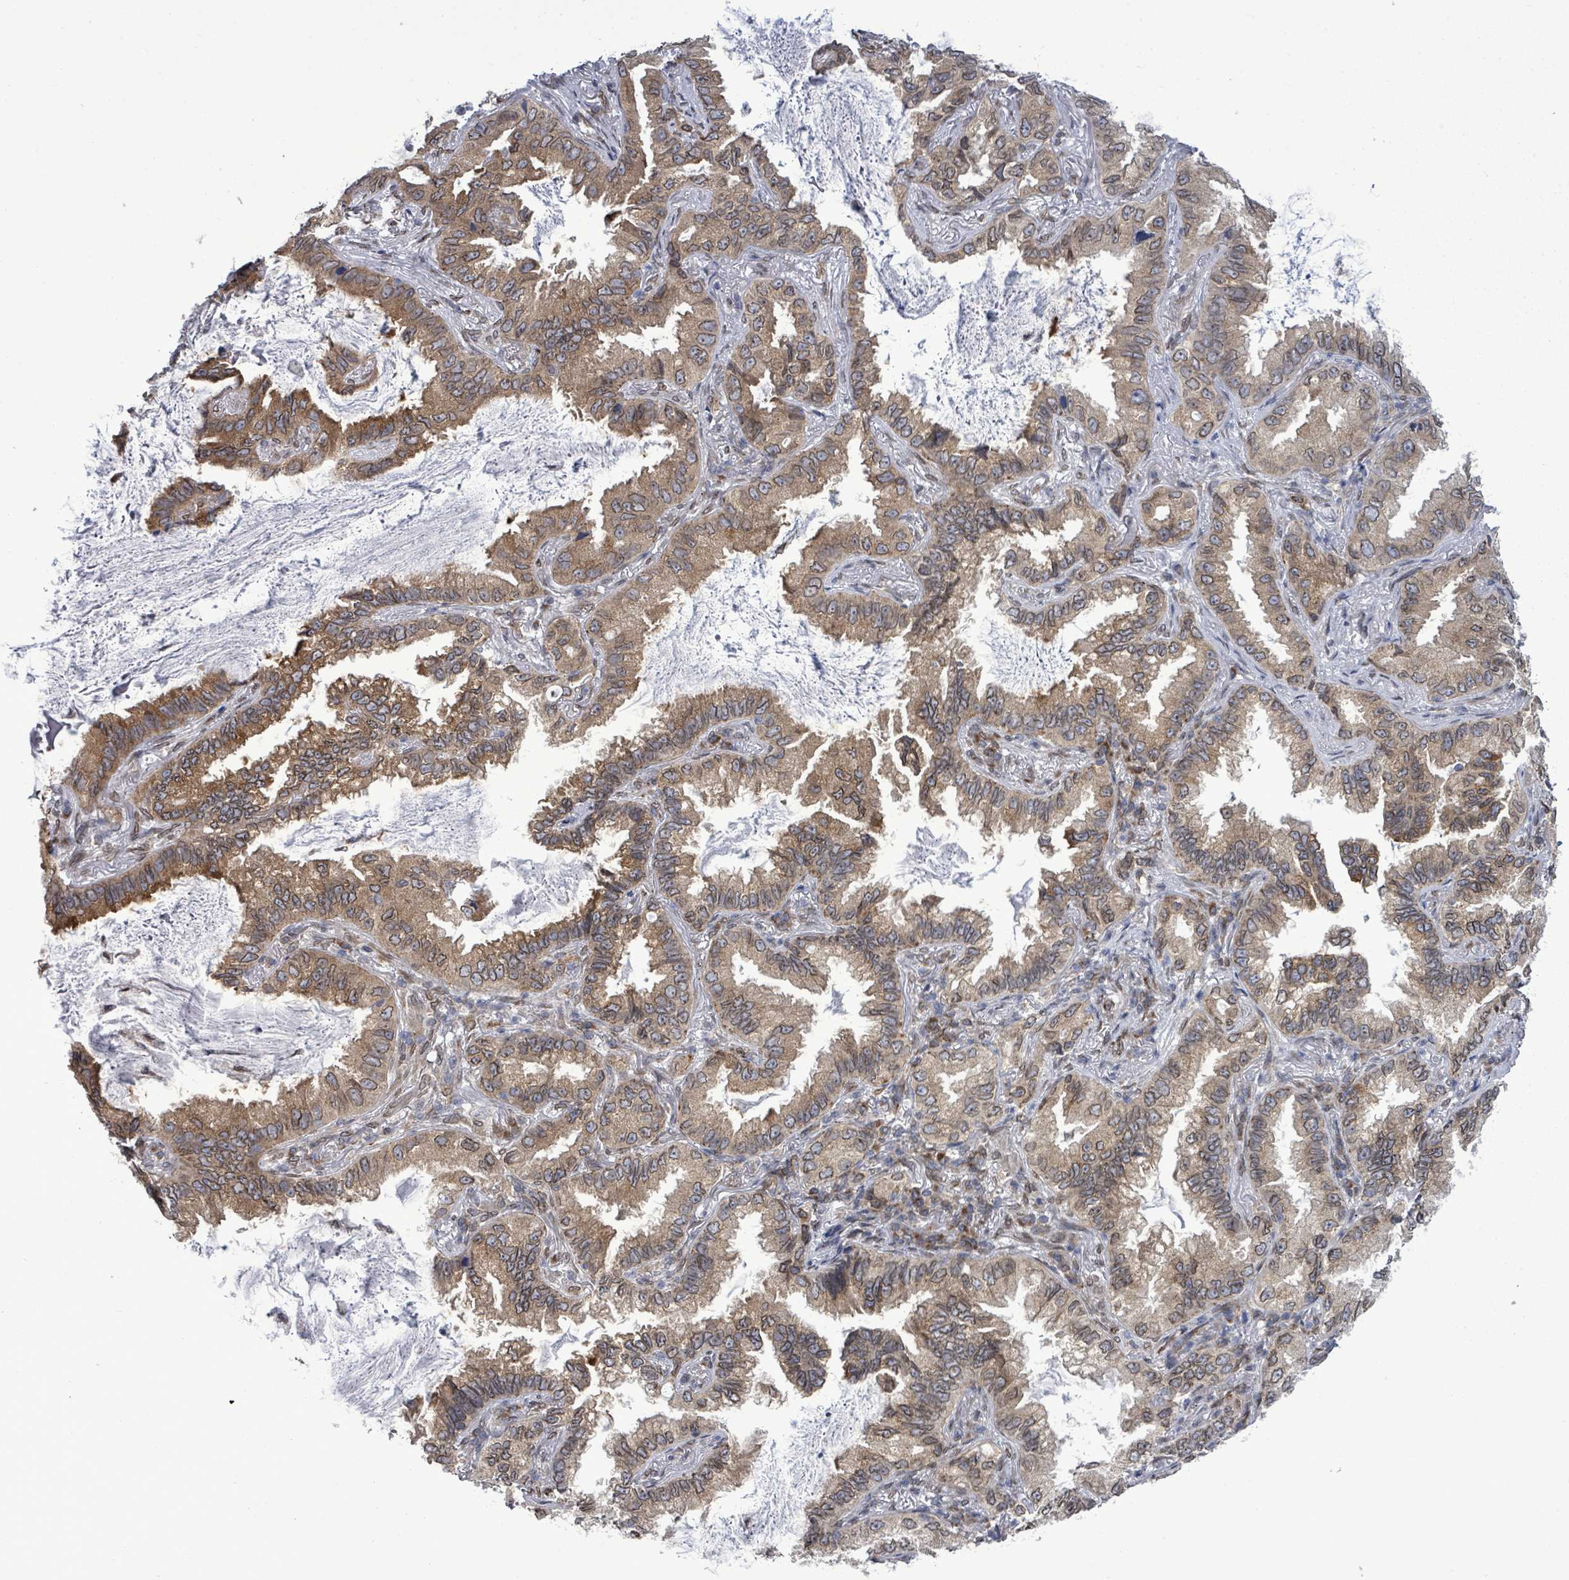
{"staining": {"intensity": "moderate", "quantity": ">75%", "location": "cytoplasmic/membranous,nuclear"}, "tissue": "lung cancer", "cell_type": "Tumor cells", "image_type": "cancer", "snomed": [{"axis": "morphology", "description": "Adenocarcinoma, NOS"}, {"axis": "topography", "description": "Lung"}], "caption": "This histopathology image demonstrates lung cancer (adenocarcinoma) stained with immunohistochemistry (IHC) to label a protein in brown. The cytoplasmic/membranous and nuclear of tumor cells show moderate positivity for the protein. Nuclei are counter-stained blue.", "gene": "ARFGAP1", "patient": {"sex": "female", "age": 69}}